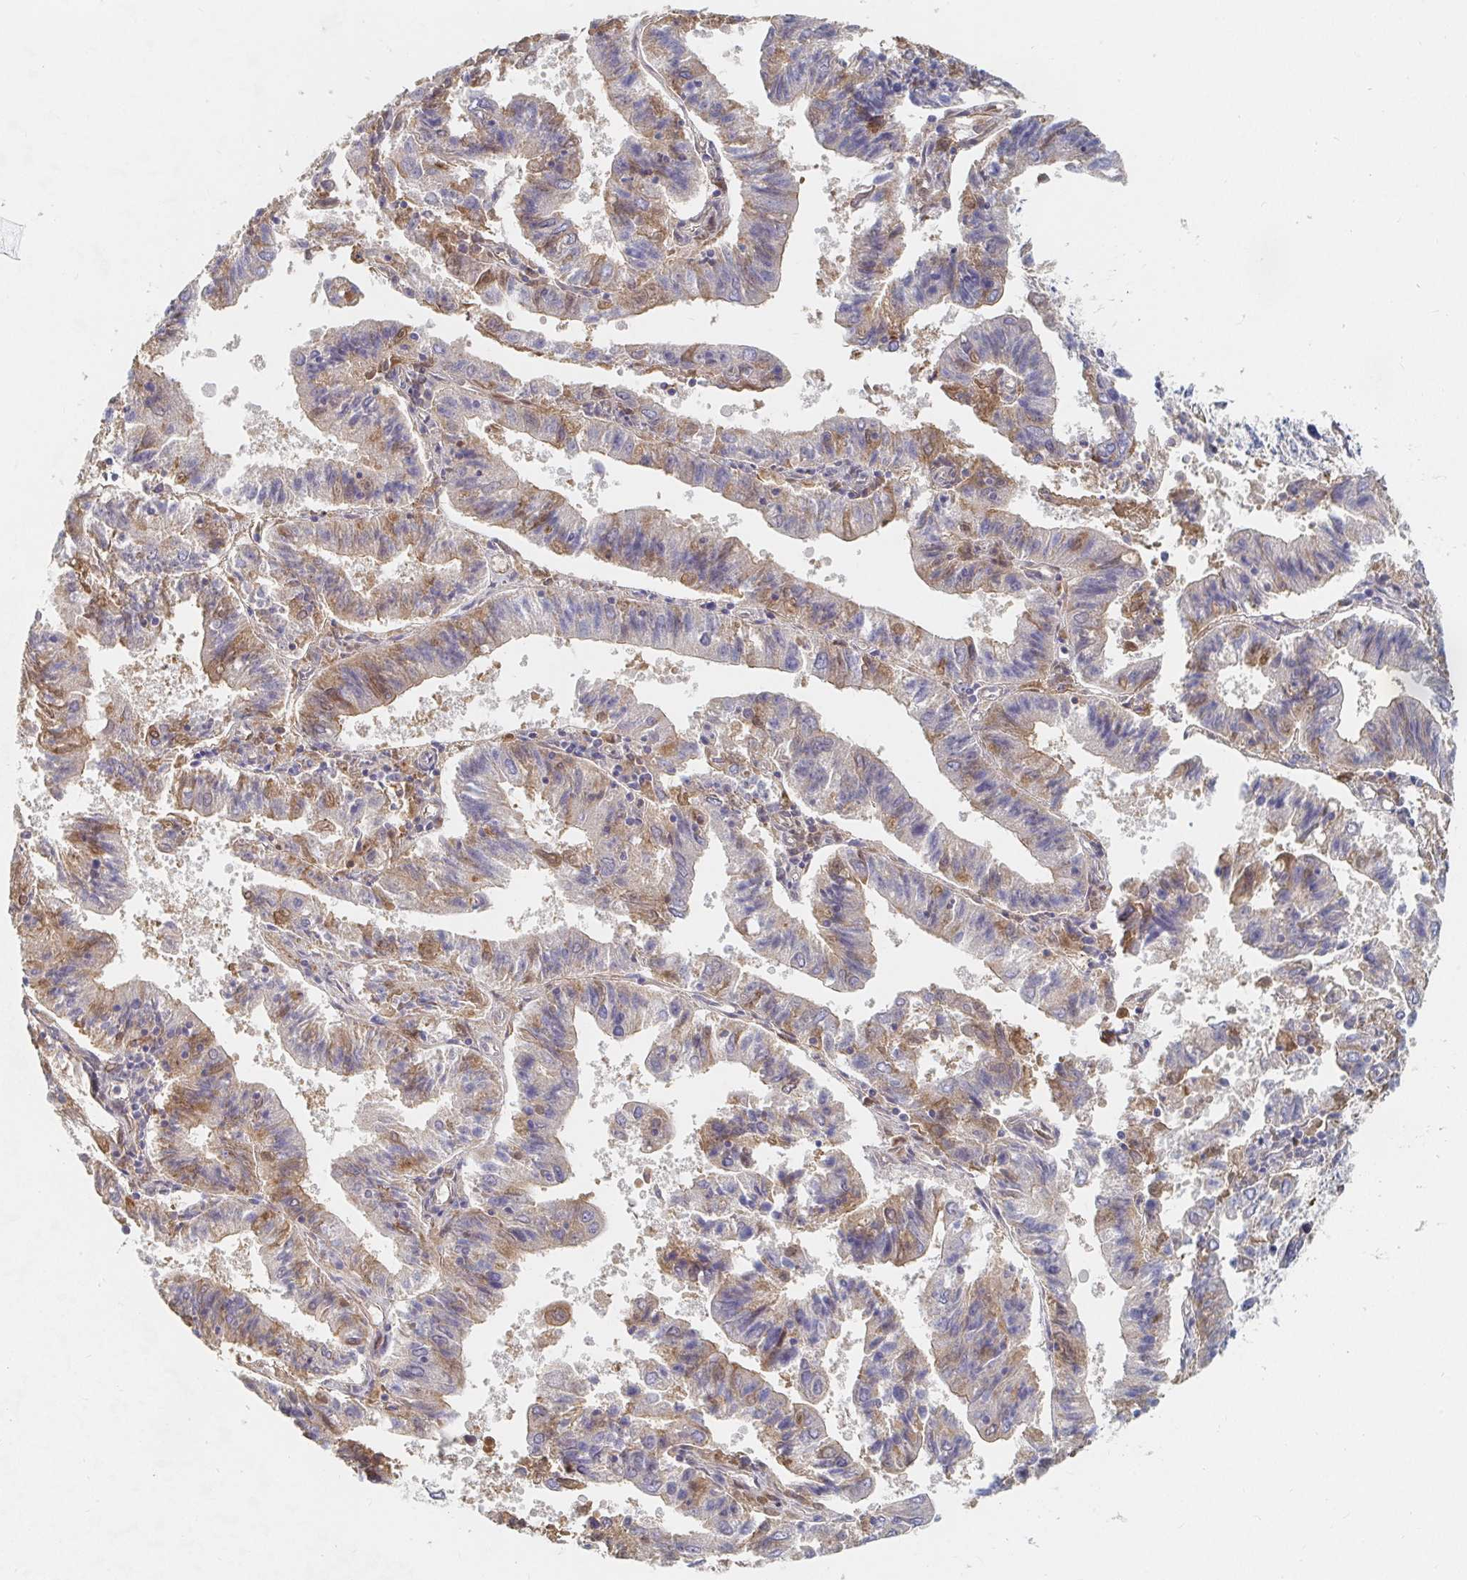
{"staining": {"intensity": "weak", "quantity": "25%-75%", "location": "cytoplasmic/membranous"}, "tissue": "endometrial cancer", "cell_type": "Tumor cells", "image_type": "cancer", "snomed": [{"axis": "morphology", "description": "Adenocarcinoma, NOS"}, {"axis": "topography", "description": "Endometrium"}], "caption": "Protein staining by immunohistochemistry (IHC) shows weak cytoplasmic/membranous expression in approximately 25%-75% of tumor cells in endometrial adenocarcinoma.", "gene": "NME9", "patient": {"sex": "female", "age": 82}}